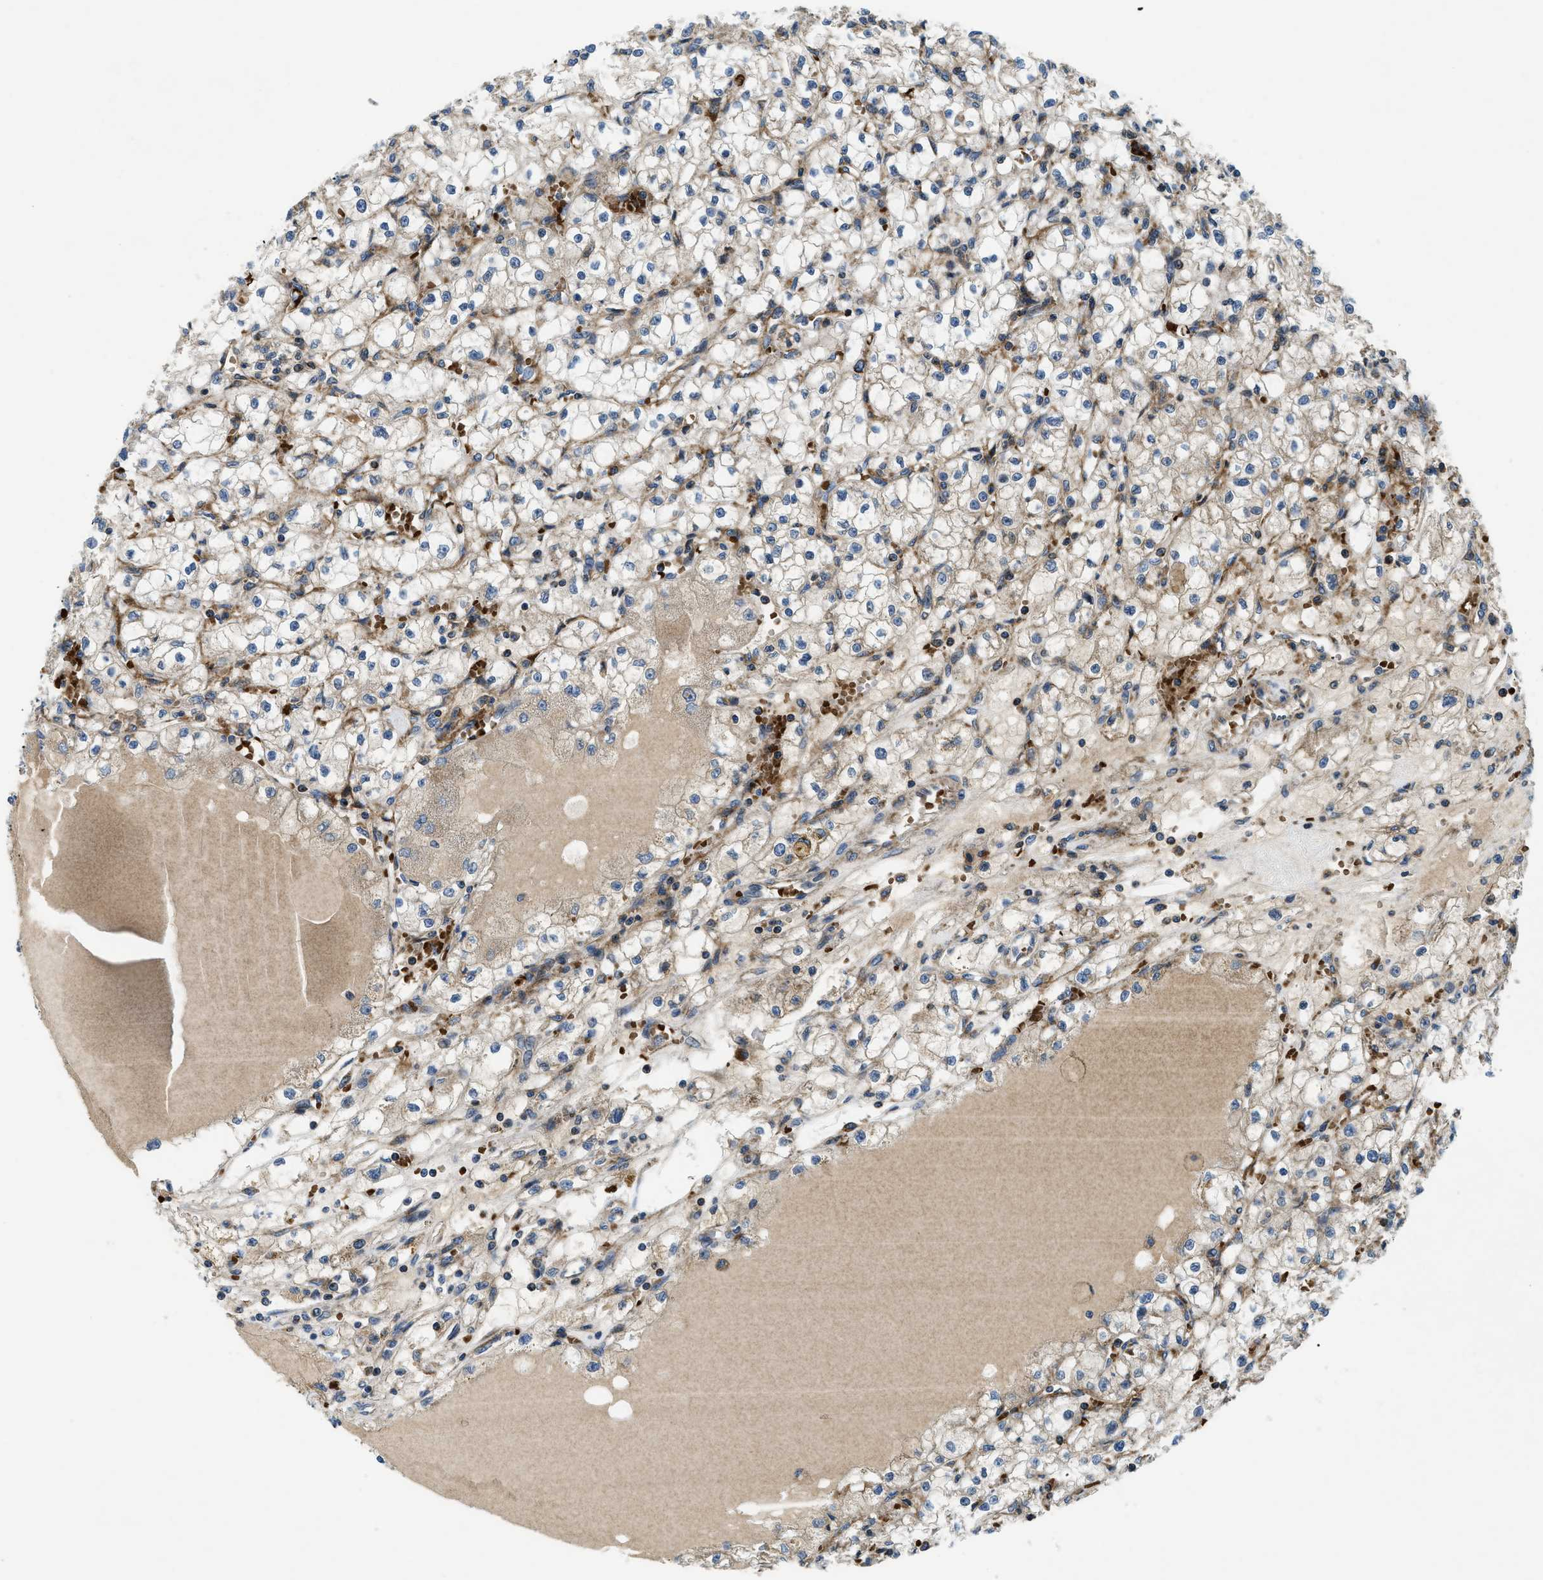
{"staining": {"intensity": "weak", "quantity": ">75%", "location": "cytoplasmic/membranous"}, "tissue": "renal cancer", "cell_type": "Tumor cells", "image_type": "cancer", "snomed": [{"axis": "morphology", "description": "Adenocarcinoma, NOS"}, {"axis": "topography", "description": "Kidney"}], "caption": "A low amount of weak cytoplasmic/membranous positivity is identified in about >75% of tumor cells in adenocarcinoma (renal) tissue.", "gene": "CSPG4", "patient": {"sex": "male", "age": 56}}